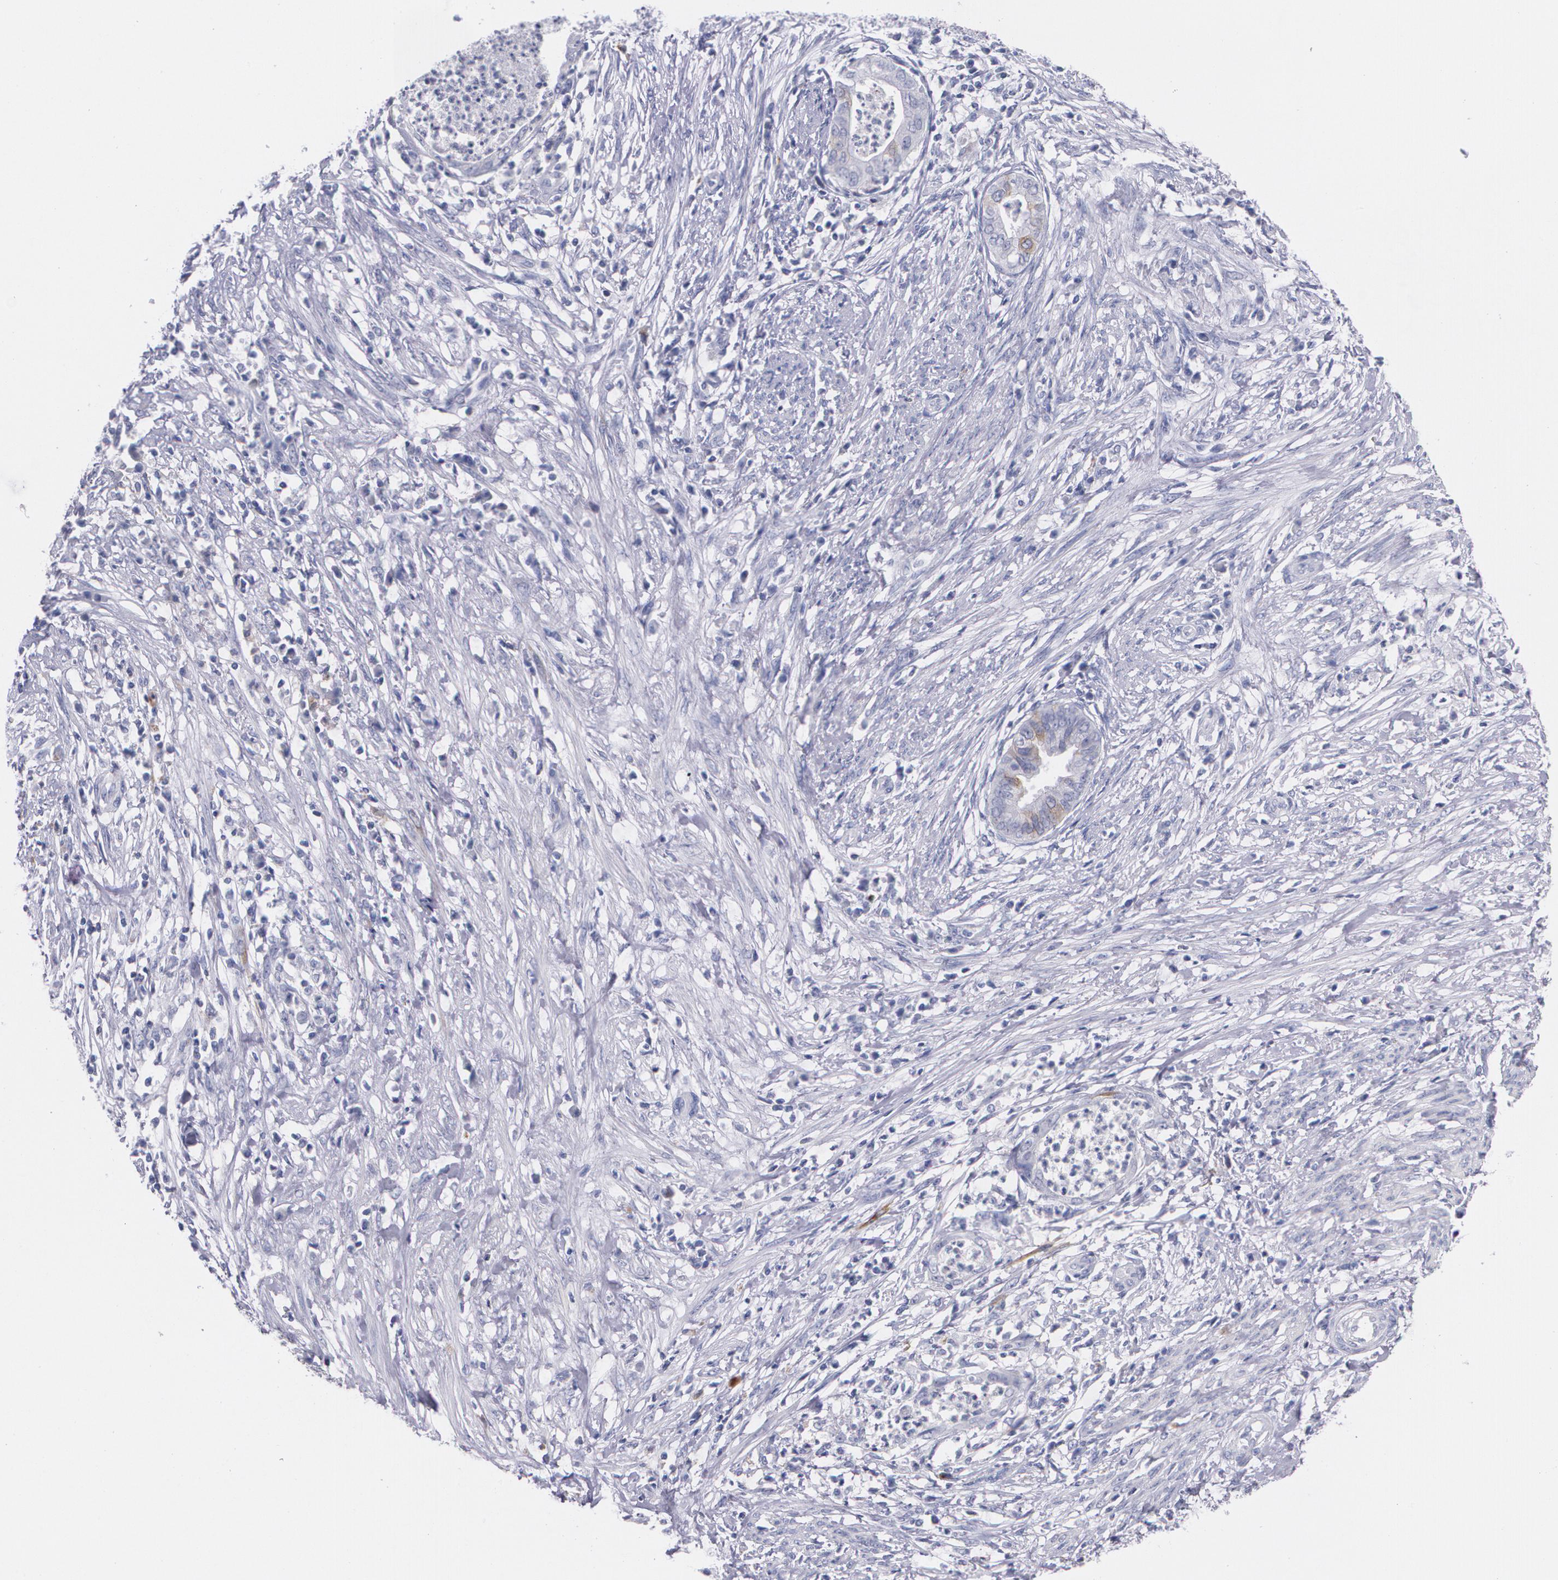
{"staining": {"intensity": "moderate", "quantity": "<25%", "location": "cytoplasmic/membranous"}, "tissue": "endometrial cancer", "cell_type": "Tumor cells", "image_type": "cancer", "snomed": [{"axis": "morphology", "description": "Necrosis, NOS"}, {"axis": "morphology", "description": "Adenocarcinoma, NOS"}, {"axis": "topography", "description": "Endometrium"}], "caption": "Adenocarcinoma (endometrial) stained with DAB (3,3'-diaminobenzidine) IHC demonstrates low levels of moderate cytoplasmic/membranous staining in approximately <25% of tumor cells.", "gene": "HMMR", "patient": {"sex": "female", "age": 79}}